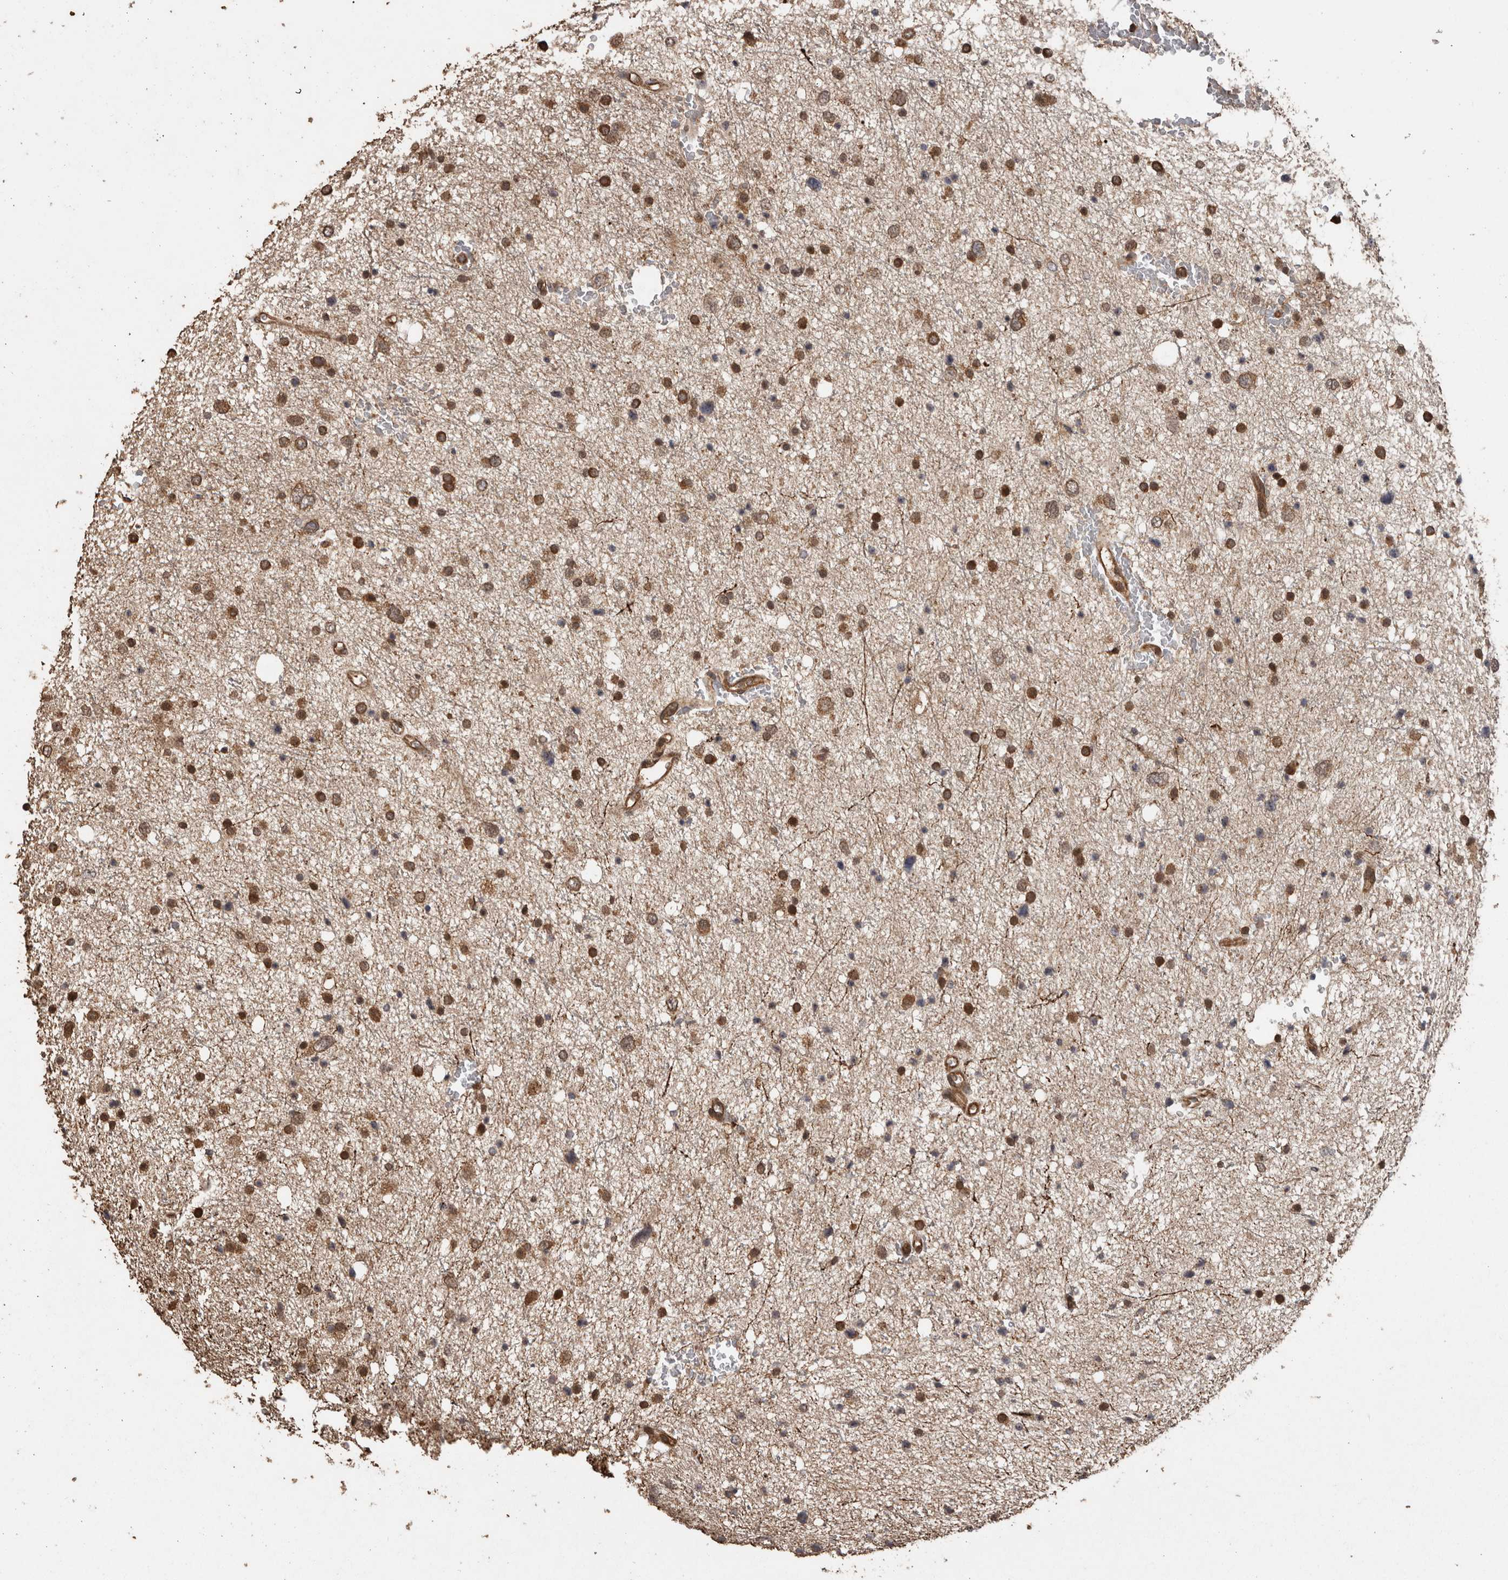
{"staining": {"intensity": "strong", "quantity": ">75%", "location": "cytoplasmic/membranous"}, "tissue": "glioma", "cell_type": "Tumor cells", "image_type": "cancer", "snomed": [{"axis": "morphology", "description": "Glioma, malignant, Low grade"}, {"axis": "topography", "description": "Brain"}], "caption": "Immunohistochemistry photomicrograph of human glioma stained for a protein (brown), which shows high levels of strong cytoplasmic/membranous staining in approximately >75% of tumor cells.", "gene": "PINK1", "patient": {"sex": "female", "age": 37}}